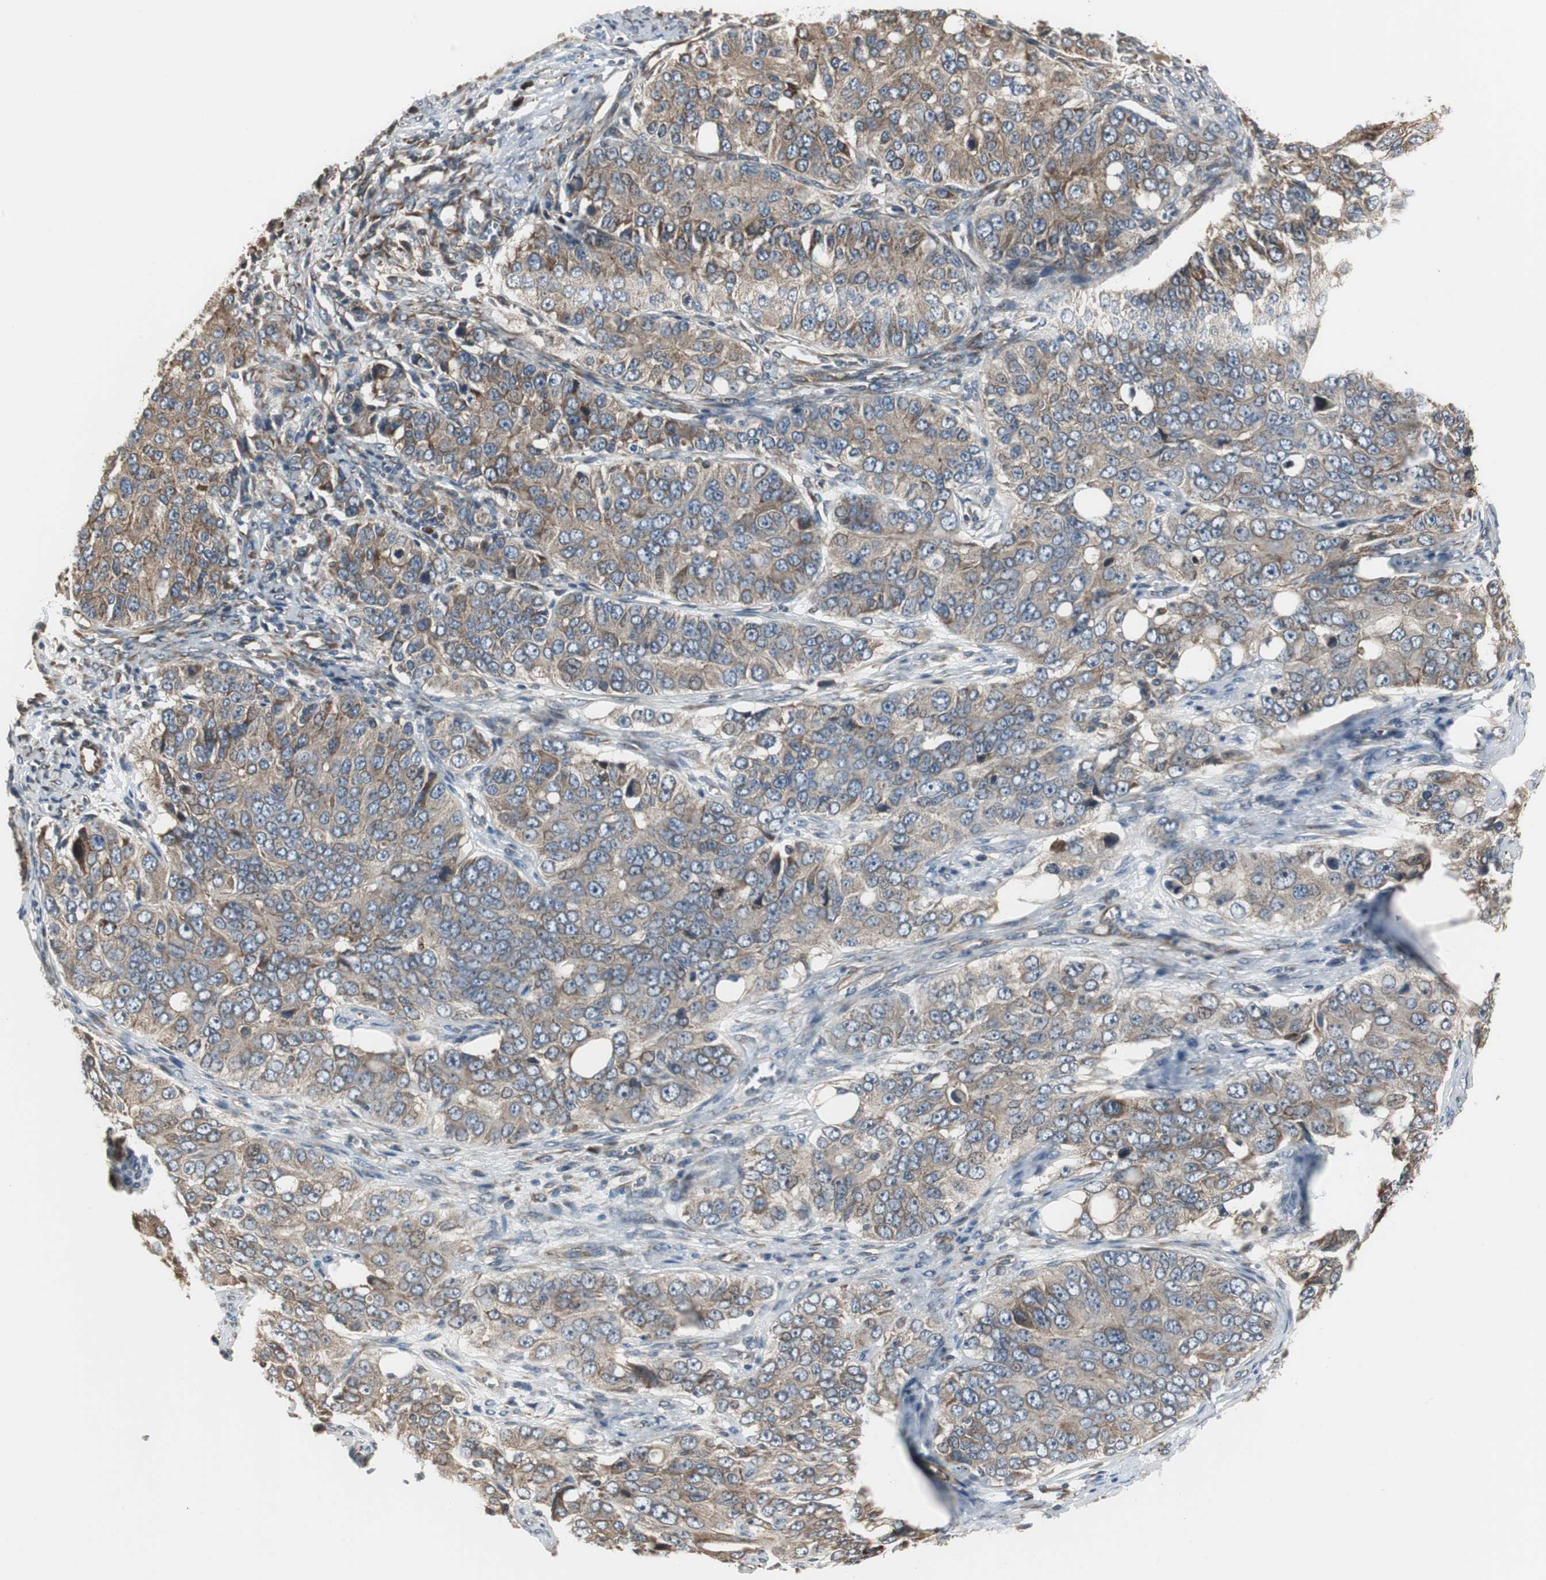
{"staining": {"intensity": "moderate", "quantity": ">75%", "location": "cytoplasmic/membranous"}, "tissue": "ovarian cancer", "cell_type": "Tumor cells", "image_type": "cancer", "snomed": [{"axis": "morphology", "description": "Carcinoma, endometroid"}, {"axis": "topography", "description": "Ovary"}], "caption": "Endometroid carcinoma (ovarian) stained for a protein (brown) reveals moderate cytoplasmic/membranous positive expression in approximately >75% of tumor cells.", "gene": "CHP1", "patient": {"sex": "female", "age": 51}}